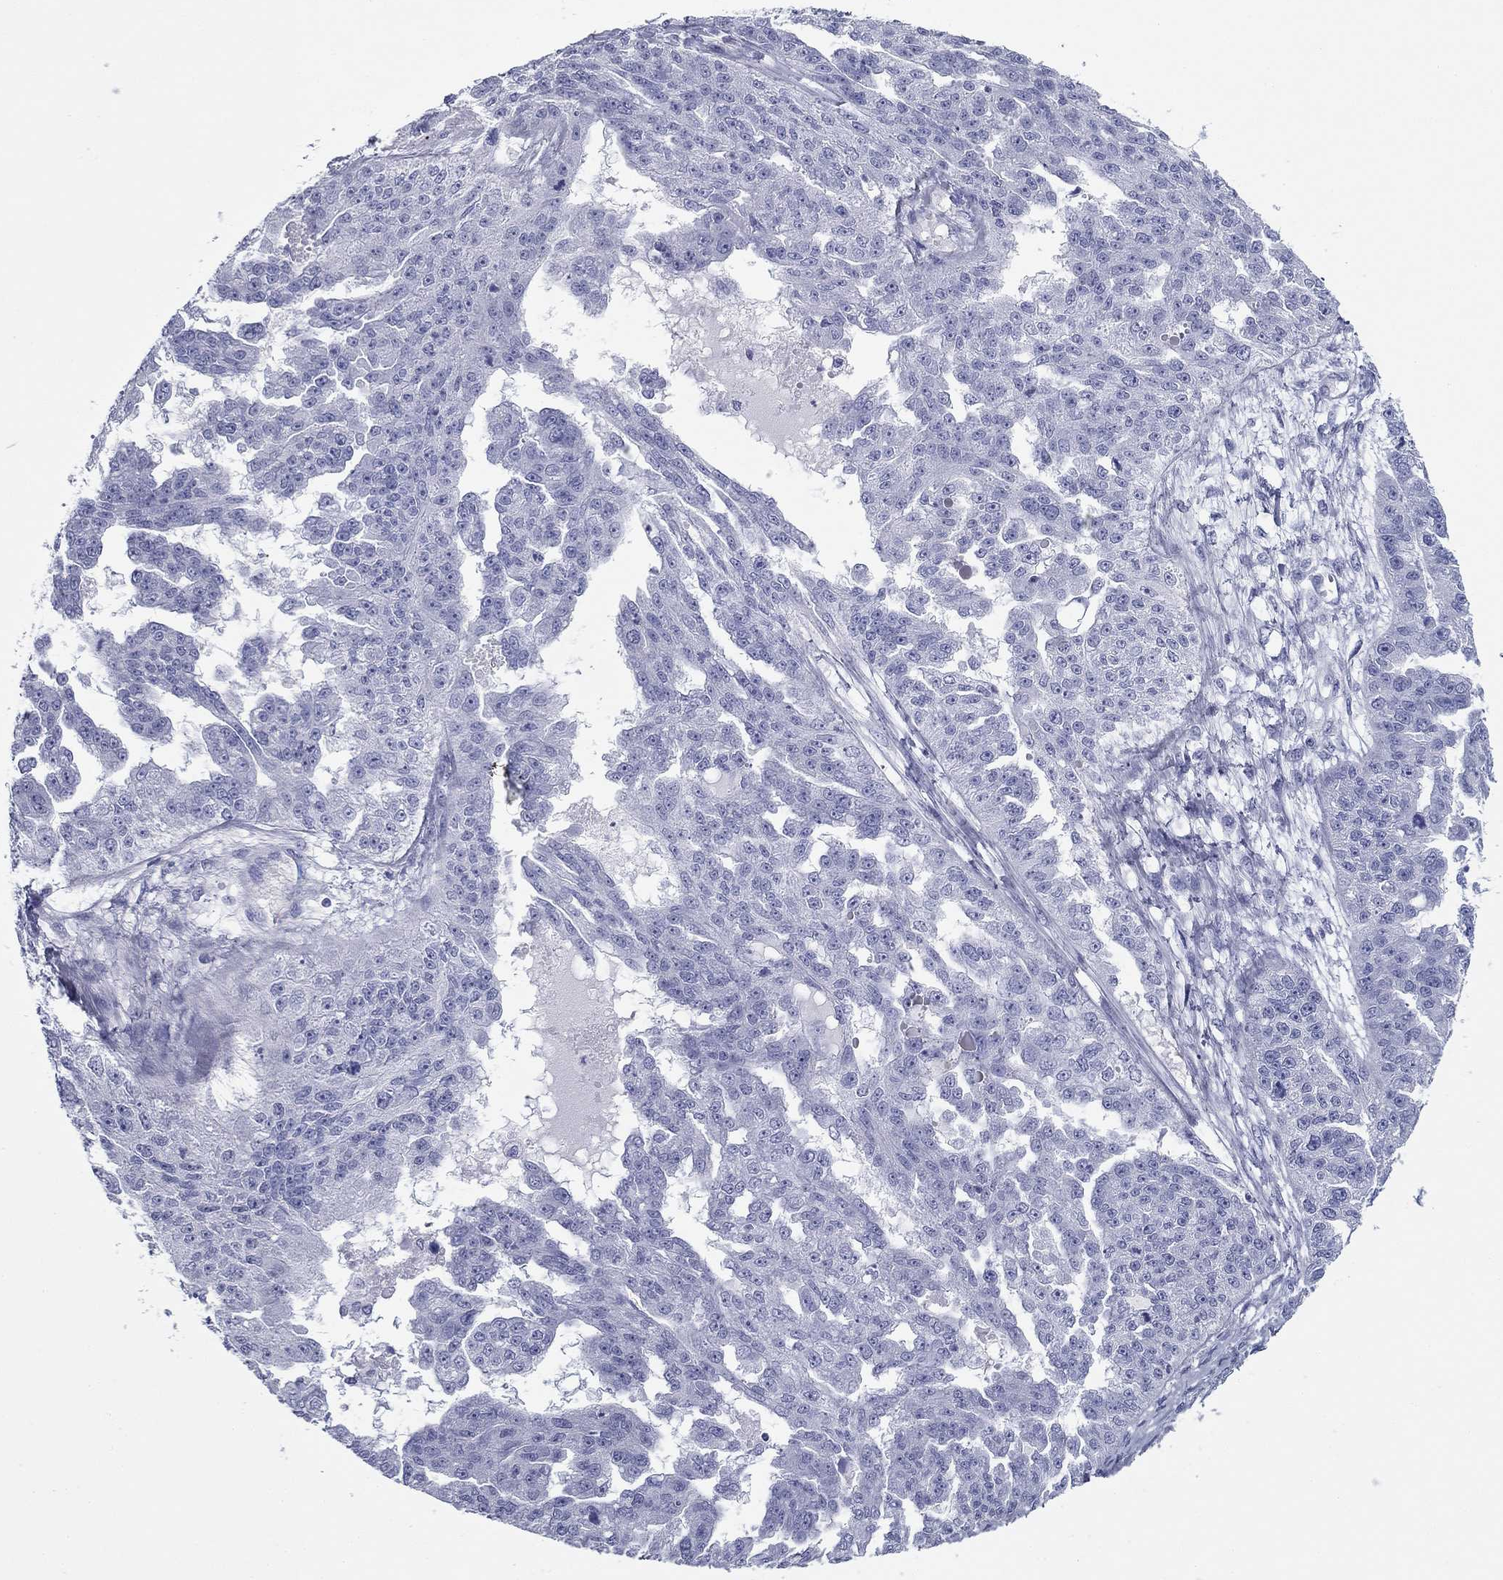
{"staining": {"intensity": "negative", "quantity": "none", "location": "none"}, "tissue": "ovarian cancer", "cell_type": "Tumor cells", "image_type": "cancer", "snomed": [{"axis": "morphology", "description": "Cystadenocarcinoma, serous, NOS"}, {"axis": "topography", "description": "Ovary"}], "caption": "Image shows no protein positivity in tumor cells of ovarian cancer (serous cystadenocarcinoma) tissue. The staining was performed using DAB (3,3'-diaminobenzidine) to visualize the protein expression in brown, while the nuclei were stained in blue with hematoxylin (Magnification: 20x).", "gene": "ZP2", "patient": {"sex": "female", "age": 58}}